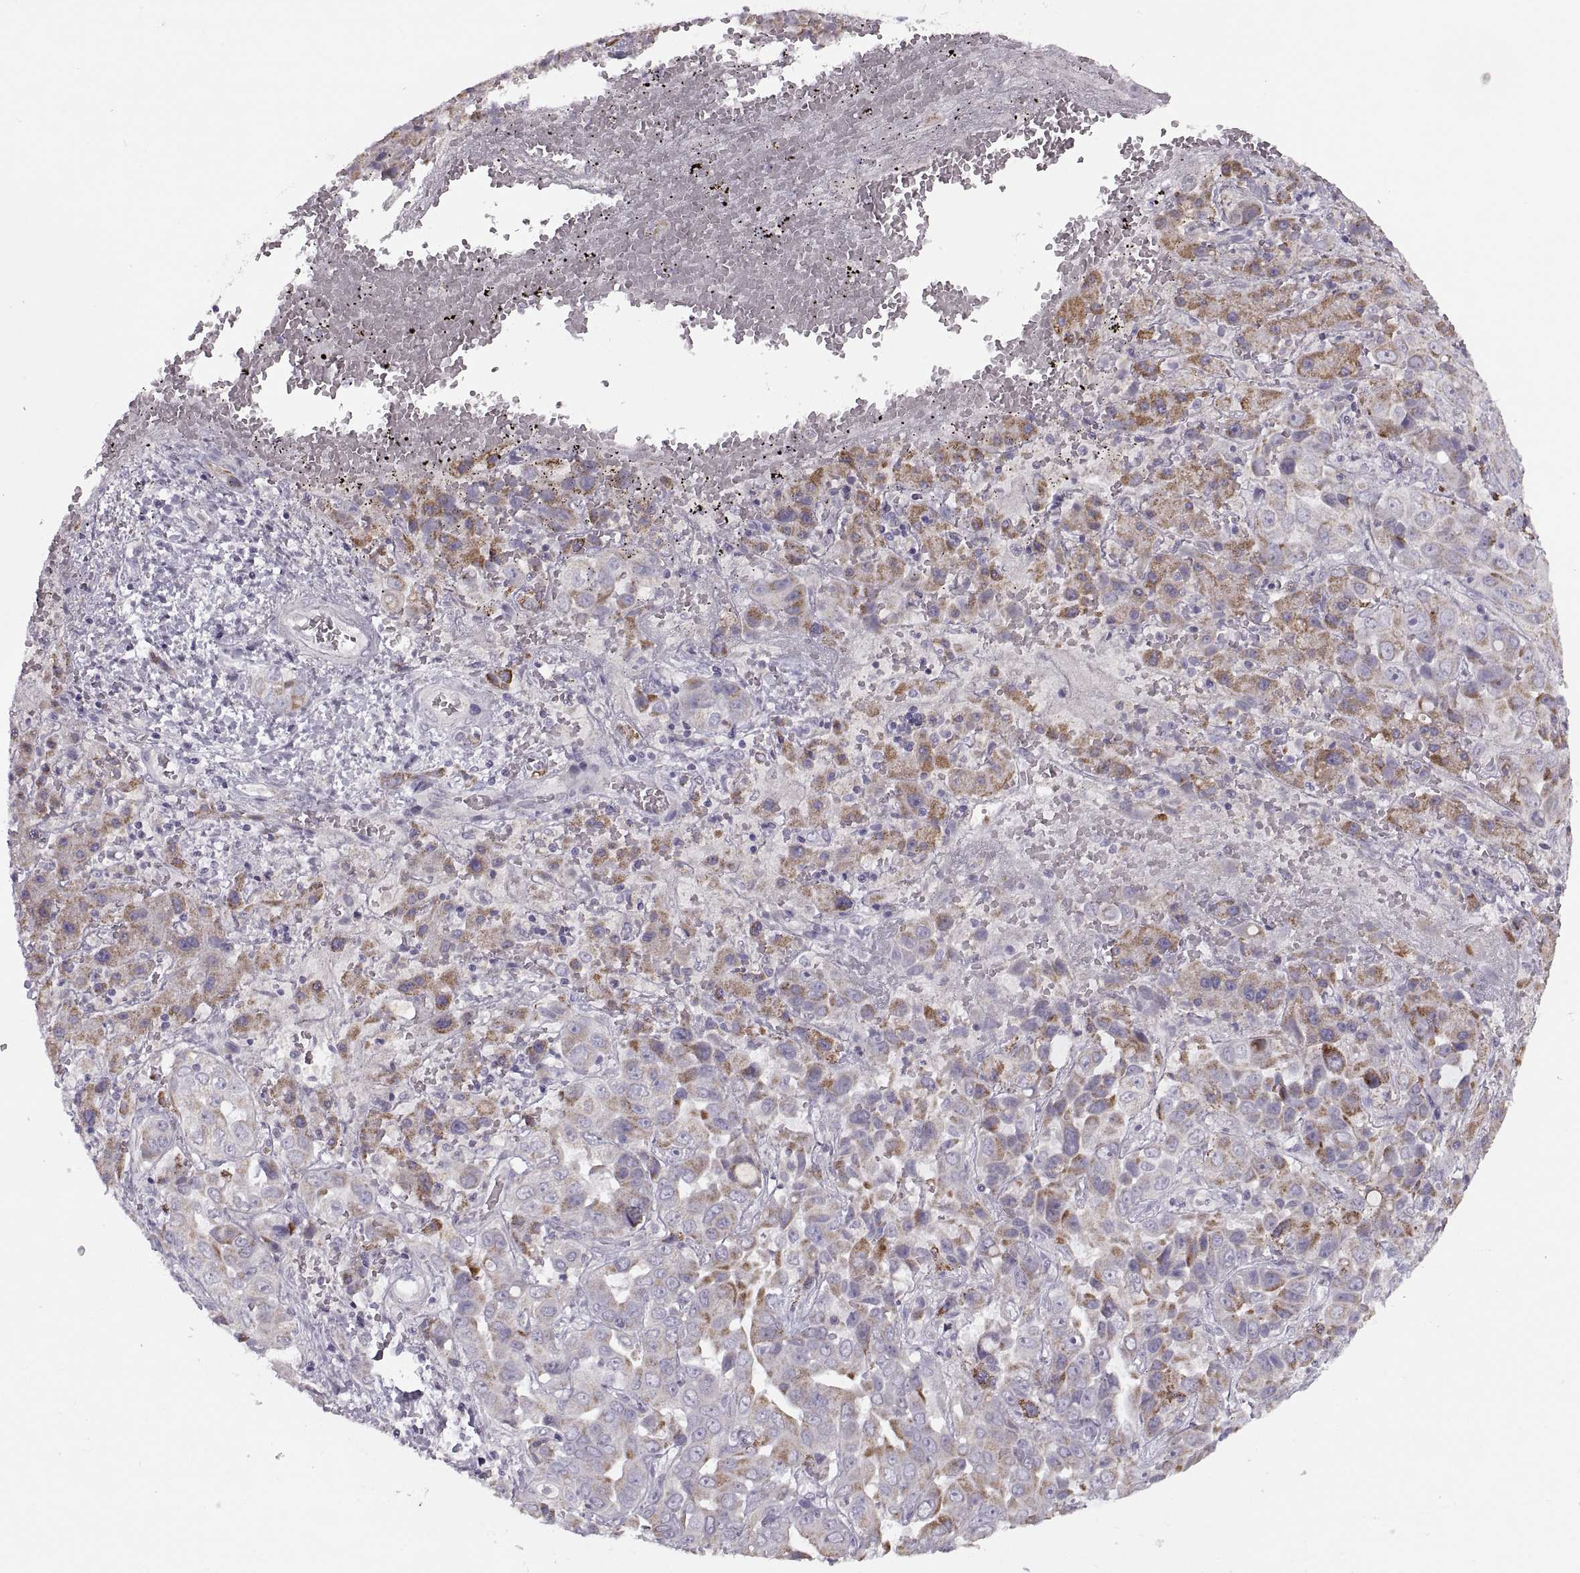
{"staining": {"intensity": "moderate", "quantity": ">75%", "location": "cytoplasmic/membranous"}, "tissue": "liver cancer", "cell_type": "Tumor cells", "image_type": "cancer", "snomed": [{"axis": "morphology", "description": "Cholangiocarcinoma"}, {"axis": "topography", "description": "Liver"}], "caption": "Immunohistochemistry (IHC) photomicrograph of liver cancer (cholangiocarcinoma) stained for a protein (brown), which exhibits medium levels of moderate cytoplasmic/membranous positivity in approximately >75% of tumor cells.", "gene": "PIERCE1", "patient": {"sex": "female", "age": 52}}